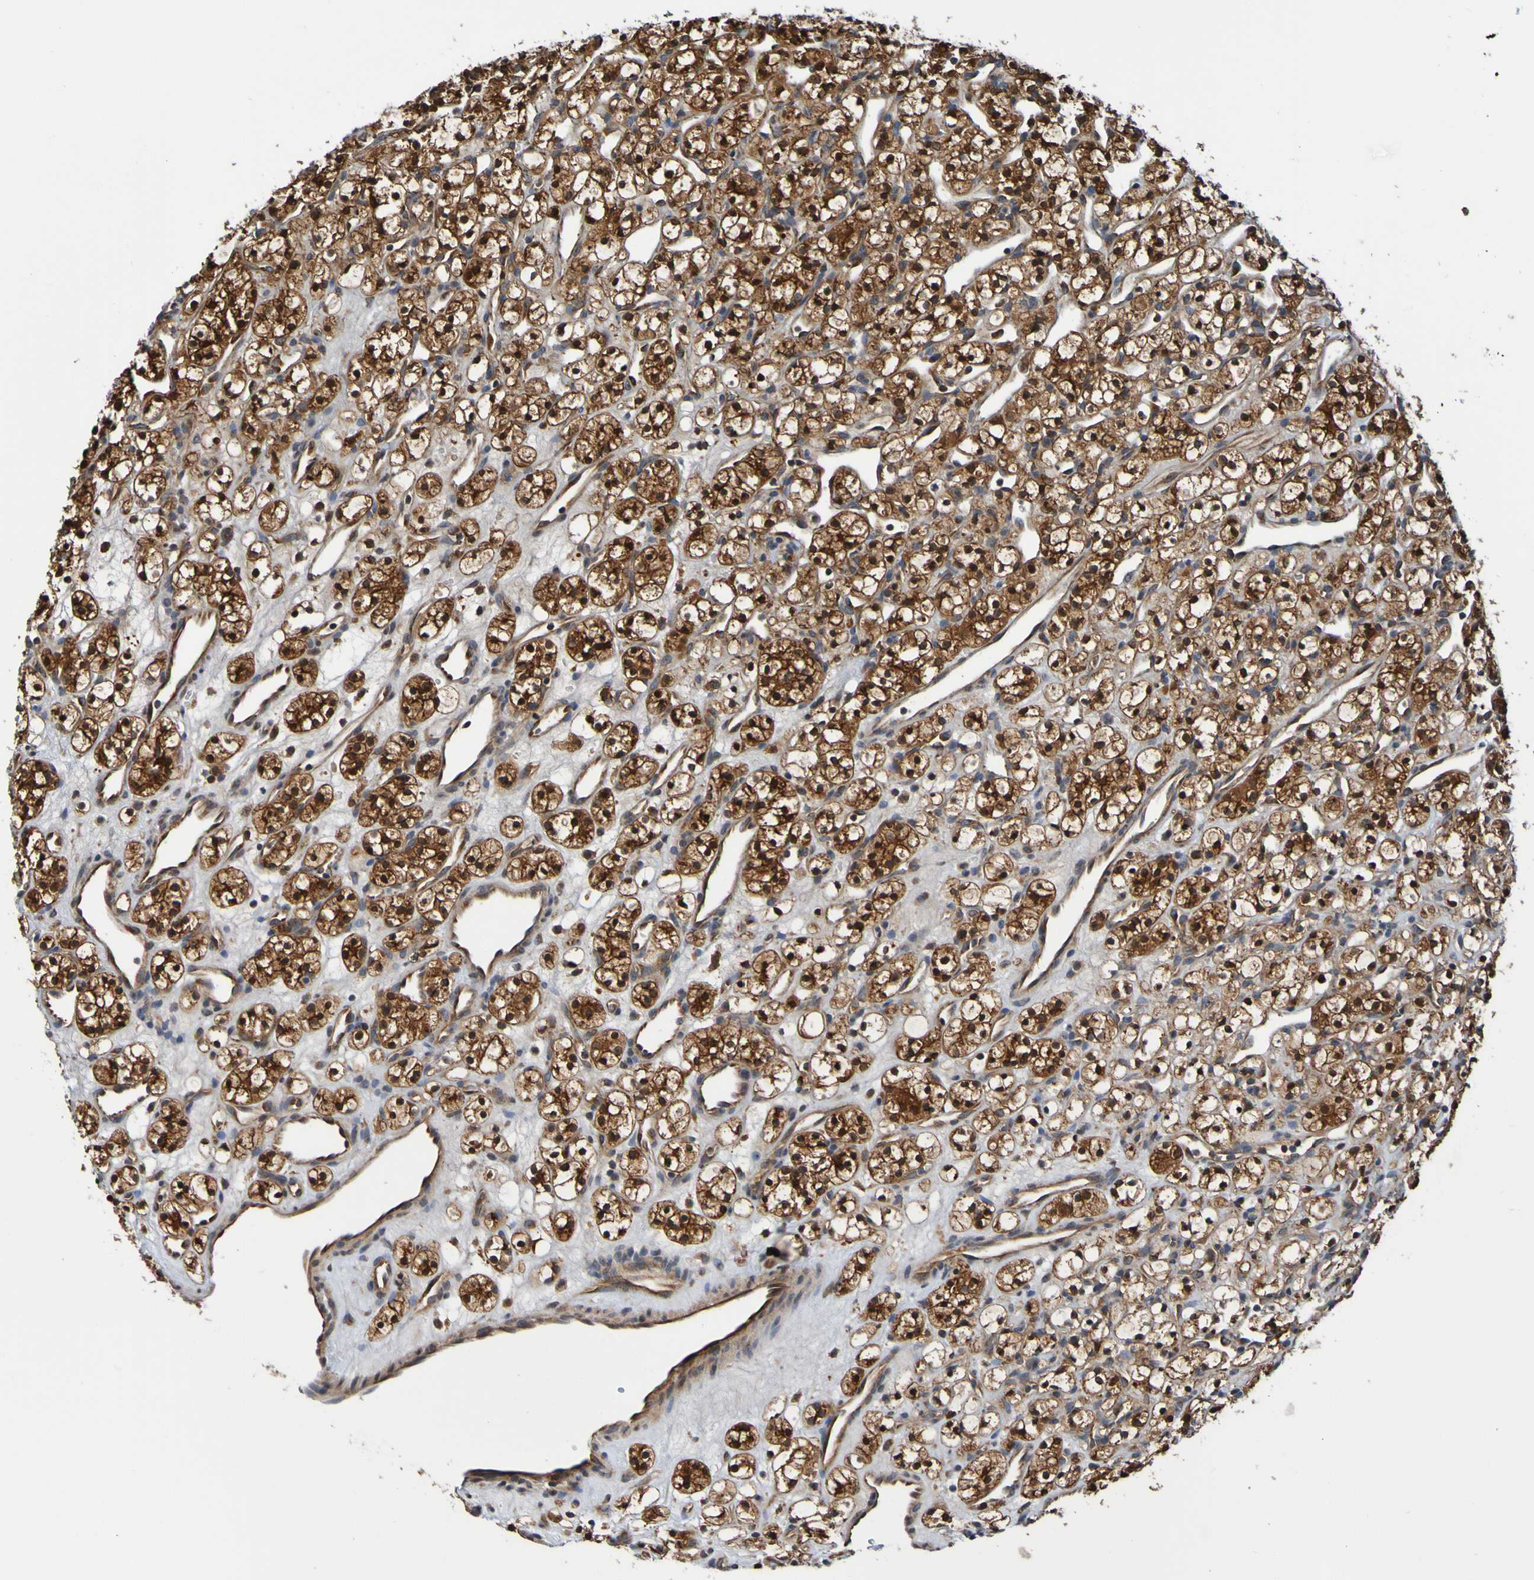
{"staining": {"intensity": "strong", "quantity": ">75%", "location": "cytoplasmic/membranous,nuclear"}, "tissue": "renal cancer", "cell_type": "Tumor cells", "image_type": "cancer", "snomed": [{"axis": "morphology", "description": "Adenocarcinoma, NOS"}, {"axis": "topography", "description": "Kidney"}], "caption": "This is an image of immunohistochemistry (IHC) staining of renal cancer (adenocarcinoma), which shows strong expression in the cytoplasmic/membranous and nuclear of tumor cells.", "gene": "AXIN1", "patient": {"sex": "female", "age": 60}}